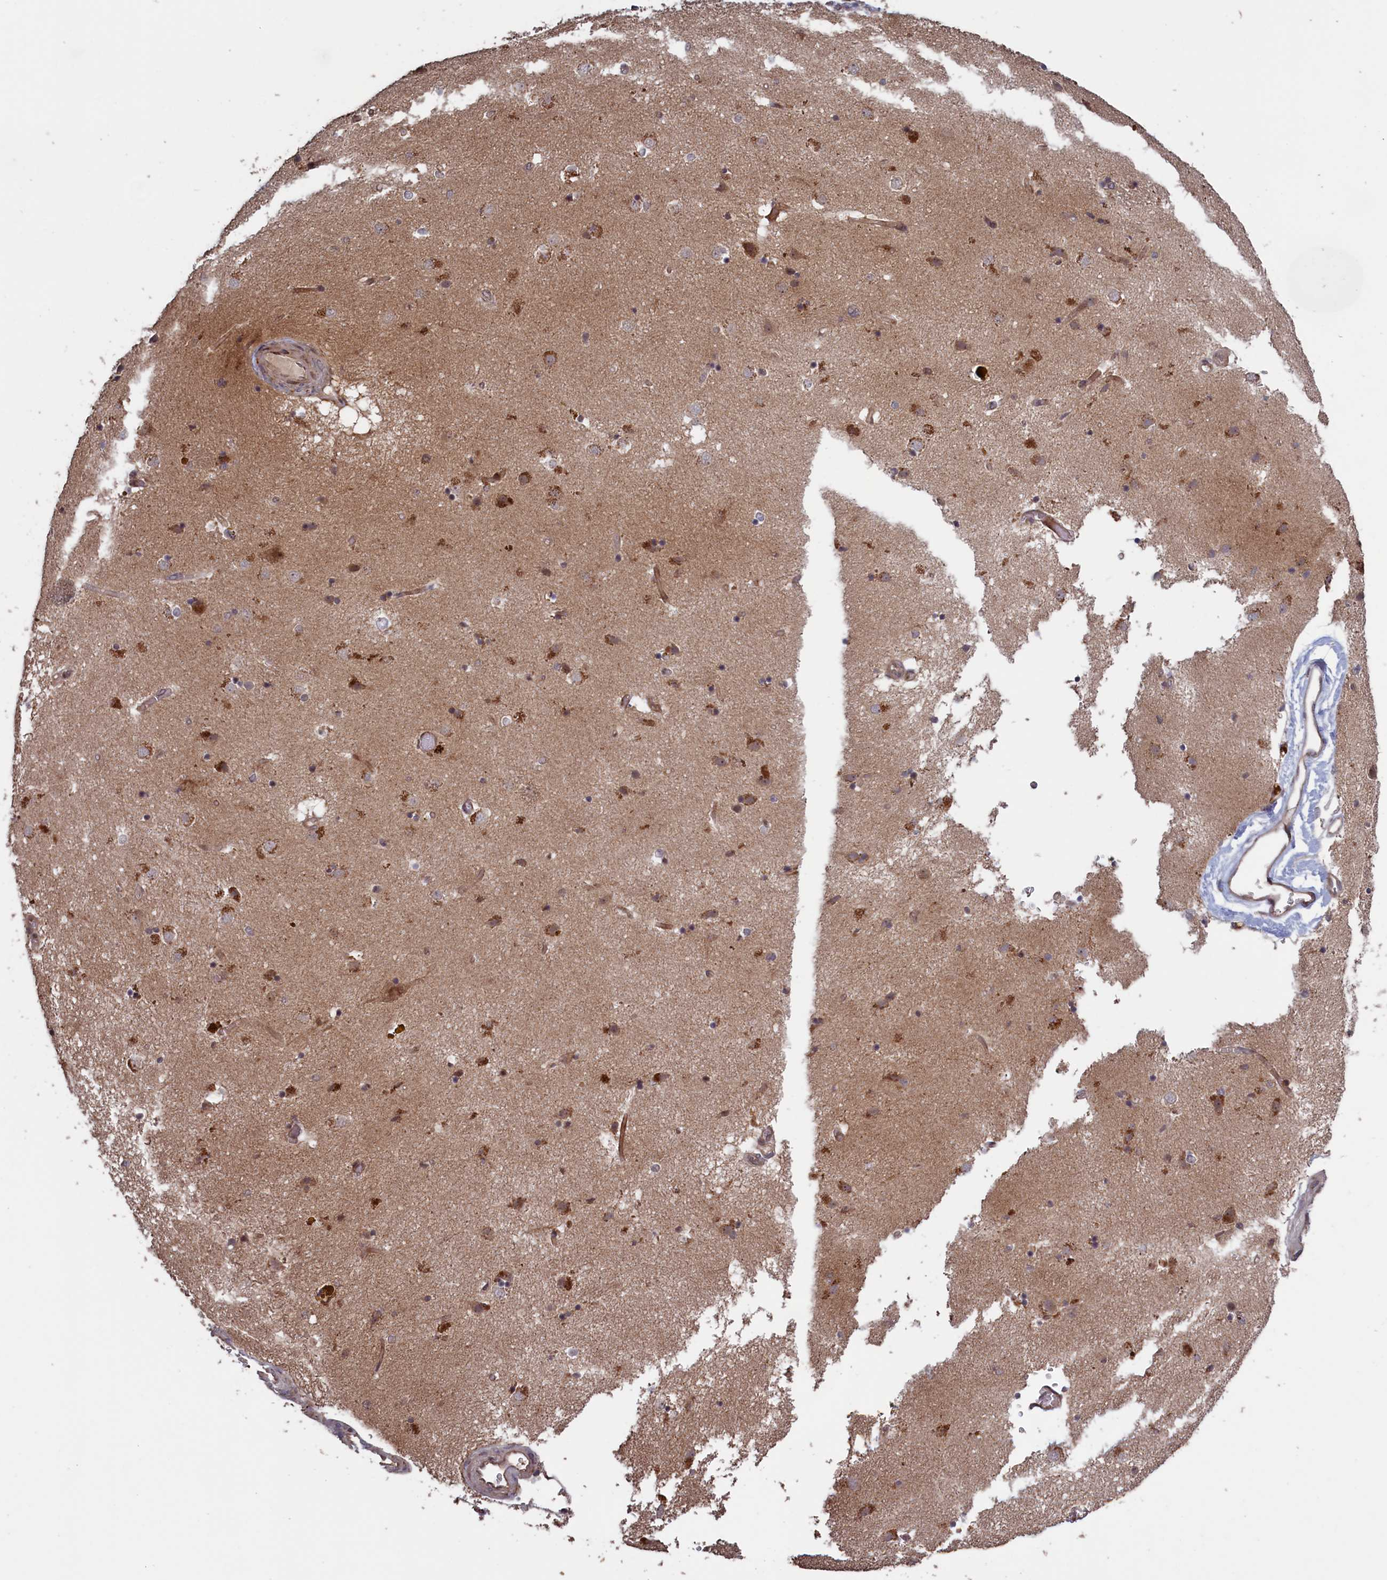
{"staining": {"intensity": "moderate", "quantity": "<25%", "location": "cytoplasmic/membranous"}, "tissue": "caudate", "cell_type": "Glial cells", "image_type": "normal", "snomed": [{"axis": "morphology", "description": "Normal tissue, NOS"}, {"axis": "topography", "description": "Lateral ventricle wall"}], "caption": "Protein analysis of benign caudate reveals moderate cytoplasmic/membranous positivity in approximately <25% of glial cells.", "gene": "LSG1", "patient": {"sex": "male", "age": 70}}